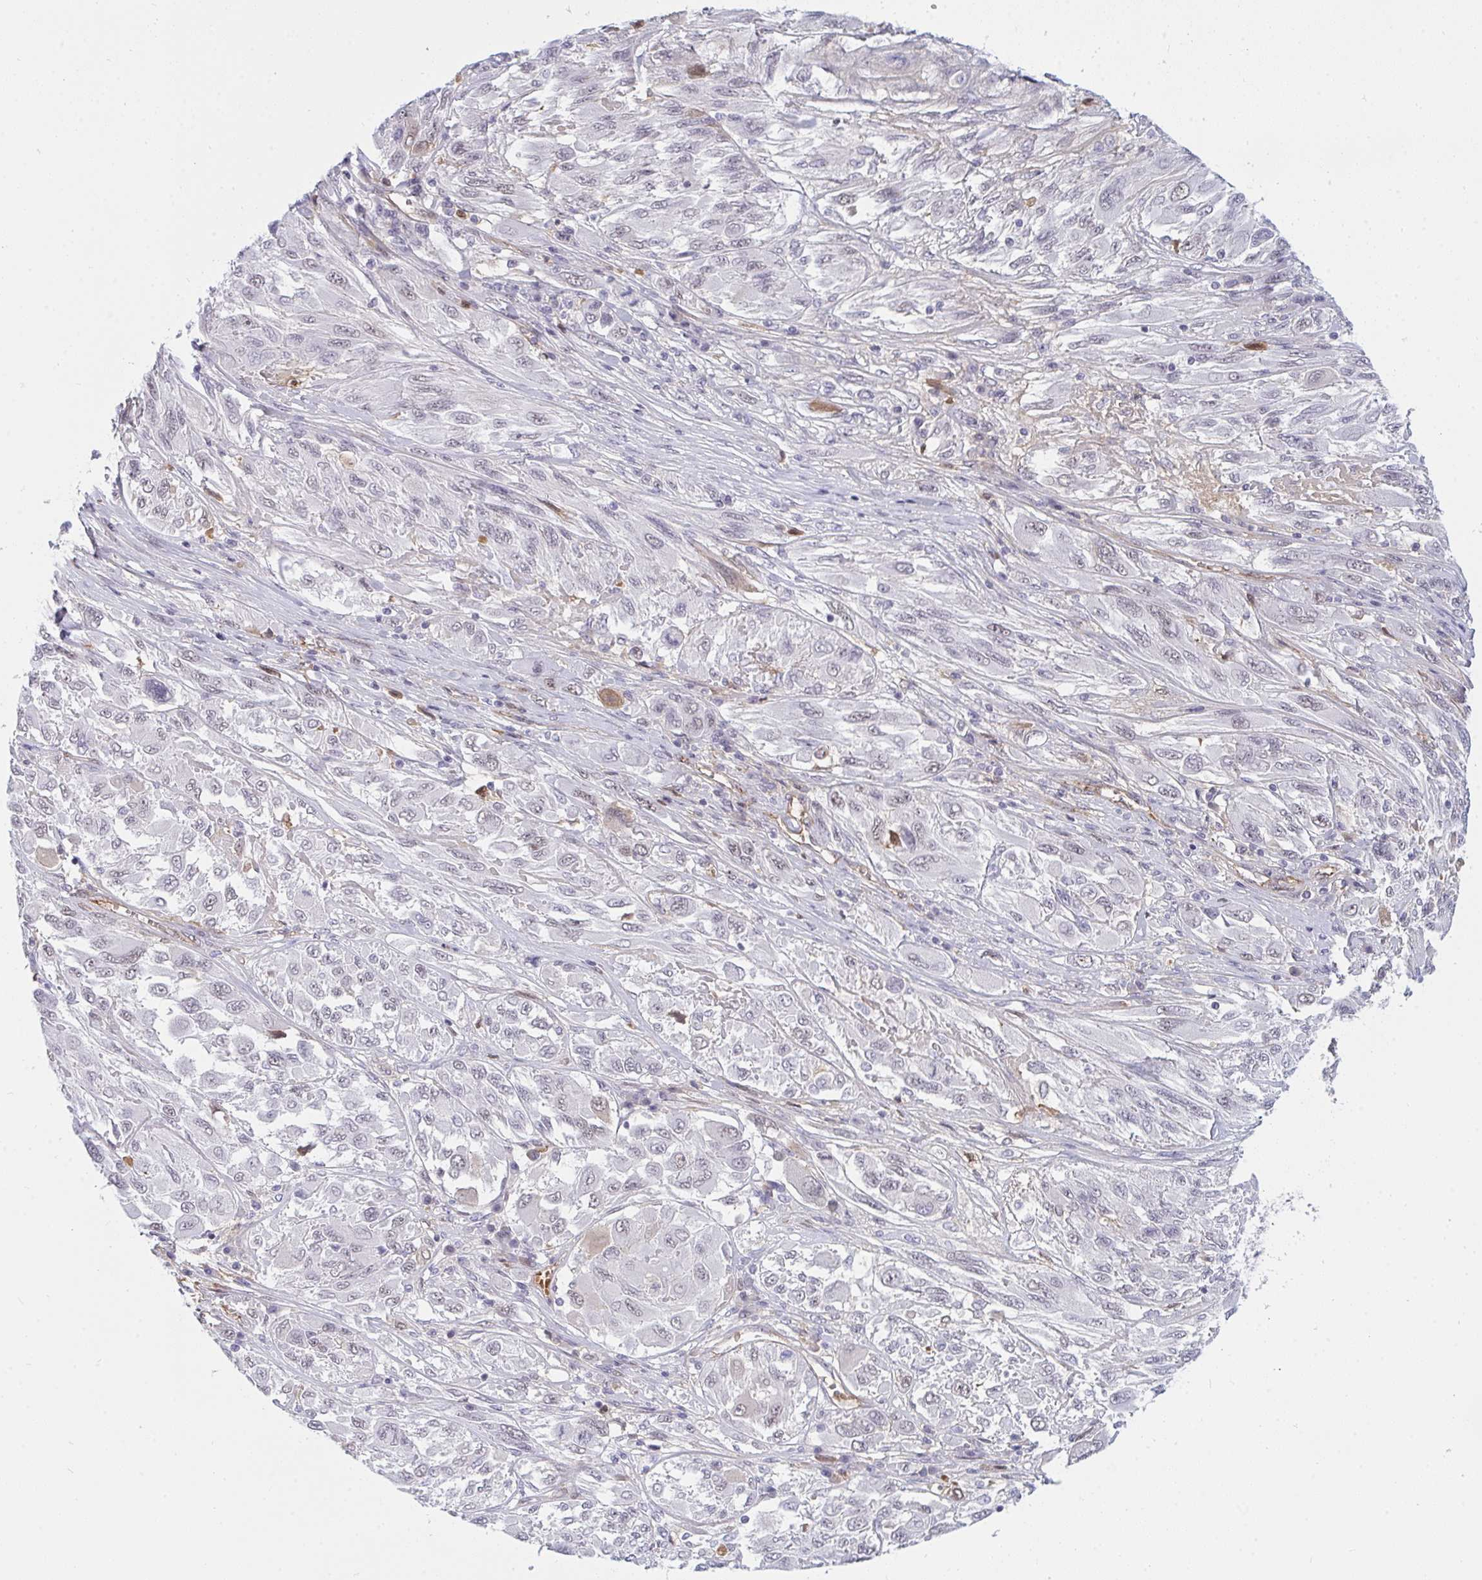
{"staining": {"intensity": "negative", "quantity": "none", "location": "none"}, "tissue": "melanoma", "cell_type": "Tumor cells", "image_type": "cancer", "snomed": [{"axis": "morphology", "description": "Malignant melanoma, NOS"}, {"axis": "topography", "description": "Skin"}], "caption": "Tumor cells are negative for brown protein staining in malignant melanoma.", "gene": "DSCAML1", "patient": {"sex": "female", "age": 91}}